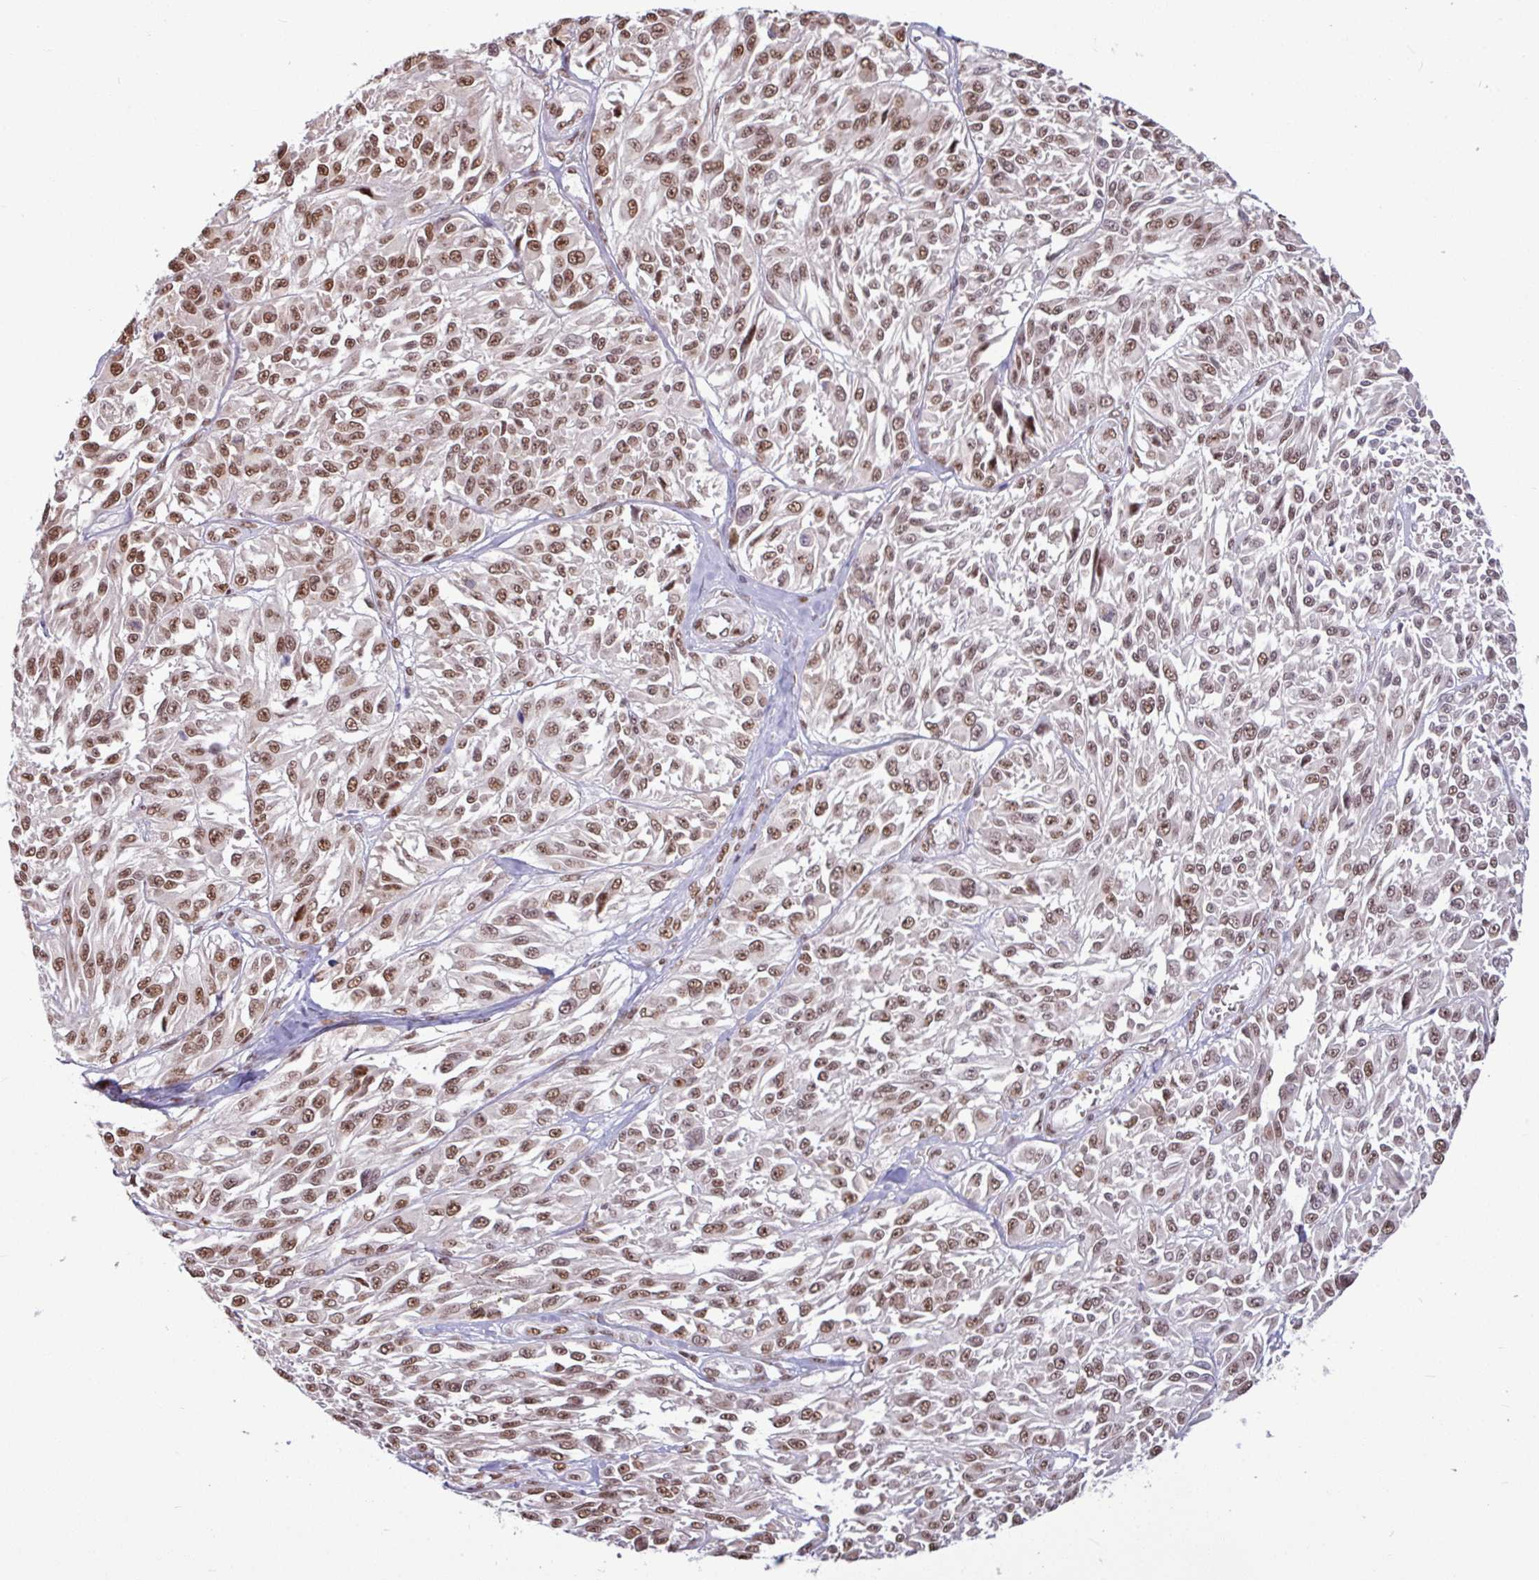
{"staining": {"intensity": "moderate", "quantity": ">75%", "location": "nuclear"}, "tissue": "melanoma", "cell_type": "Tumor cells", "image_type": "cancer", "snomed": [{"axis": "morphology", "description": "Malignant melanoma, NOS"}, {"axis": "topography", "description": "Skin"}], "caption": "About >75% of tumor cells in human melanoma demonstrate moderate nuclear protein staining as visualized by brown immunohistochemical staining.", "gene": "TDG", "patient": {"sex": "male", "age": 94}}